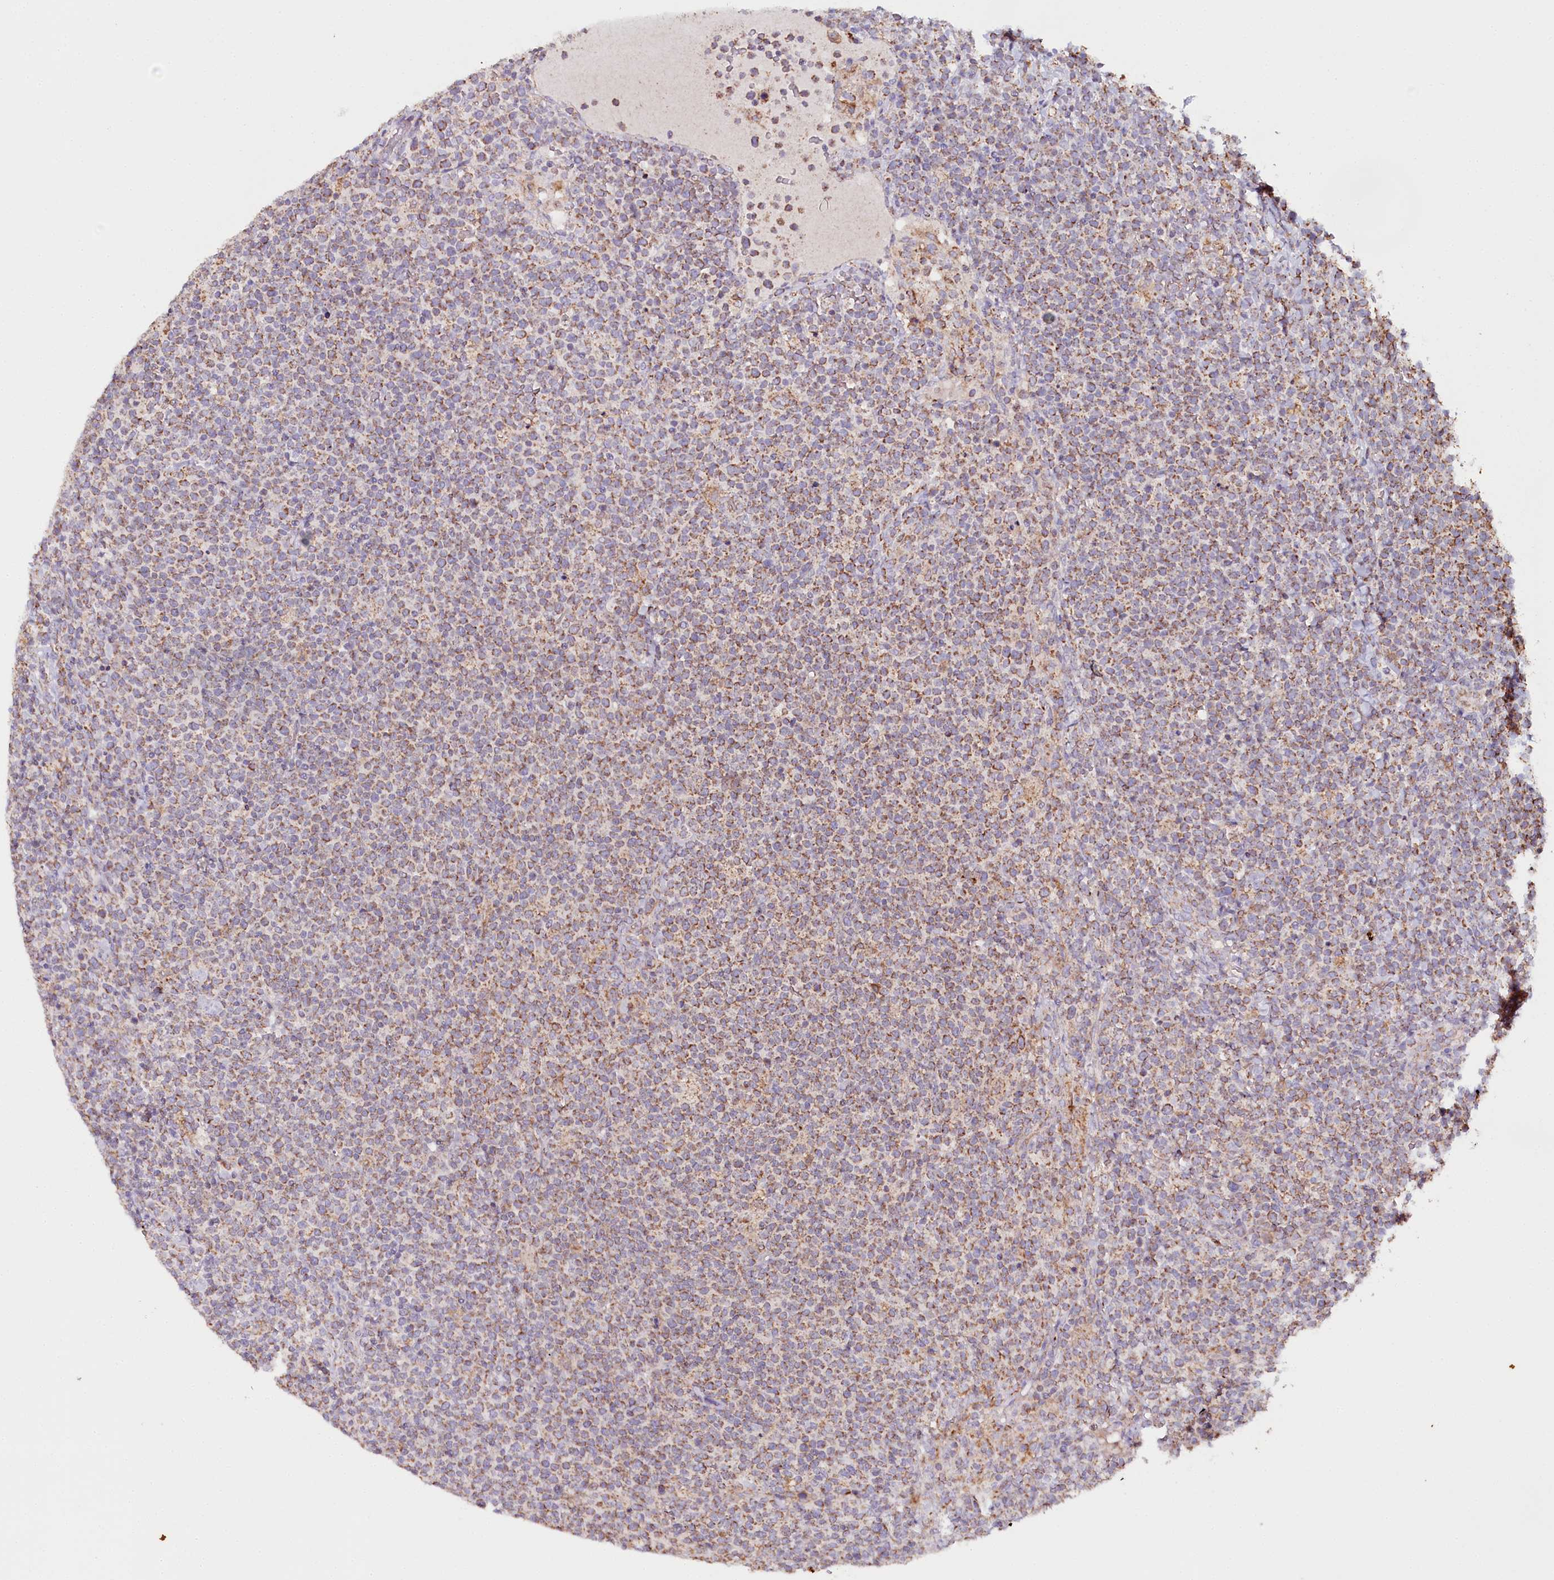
{"staining": {"intensity": "moderate", "quantity": ">75%", "location": "cytoplasmic/membranous"}, "tissue": "lymphoma", "cell_type": "Tumor cells", "image_type": "cancer", "snomed": [{"axis": "morphology", "description": "Malignant lymphoma, non-Hodgkin's type, High grade"}, {"axis": "topography", "description": "Lymph node"}], "caption": "IHC histopathology image of lymphoma stained for a protein (brown), which exhibits medium levels of moderate cytoplasmic/membranous staining in about >75% of tumor cells.", "gene": "MMP25", "patient": {"sex": "male", "age": 61}}